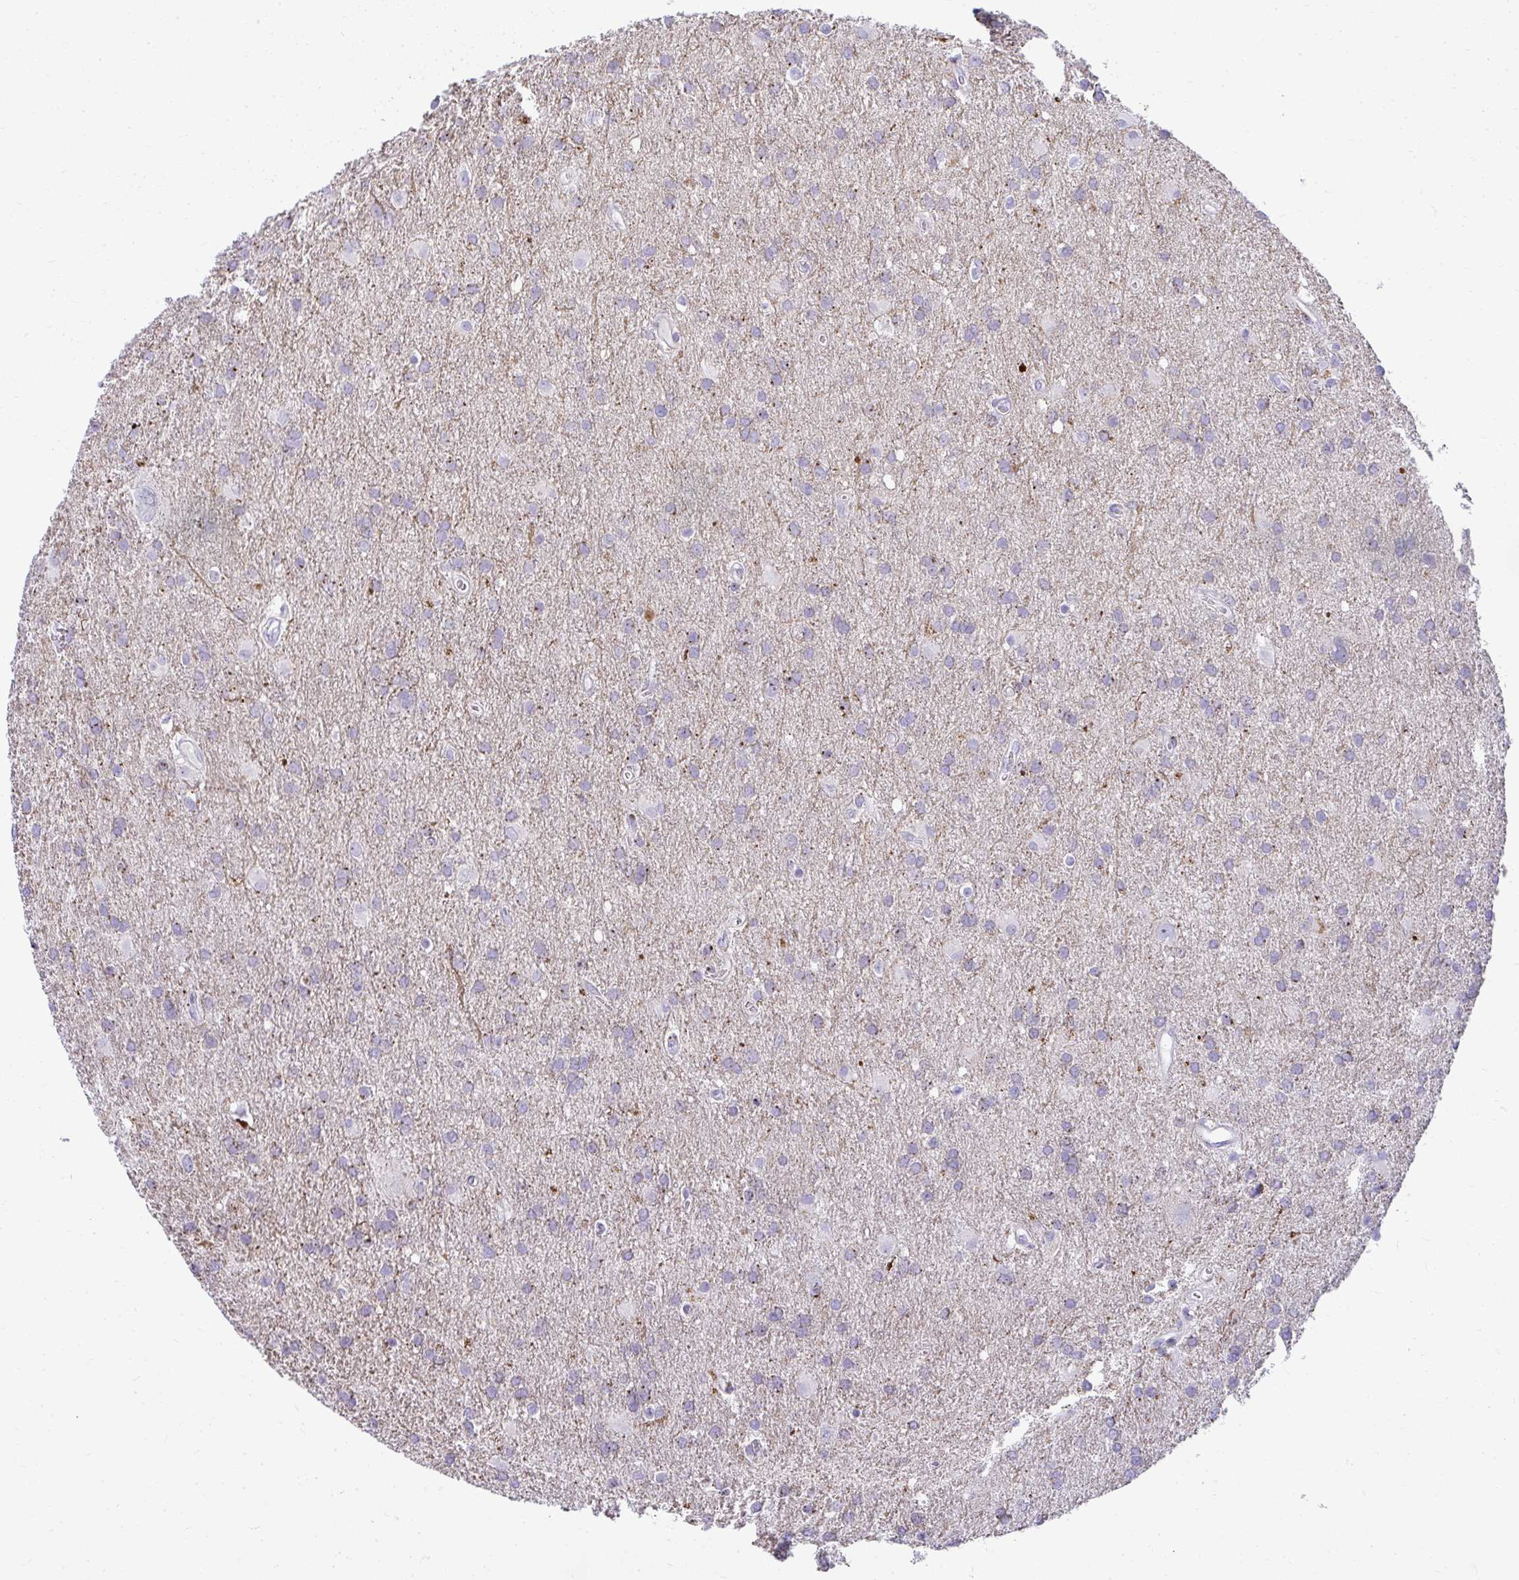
{"staining": {"intensity": "negative", "quantity": "none", "location": "none"}, "tissue": "glioma", "cell_type": "Tumor cells", "image_type": "cancer", "snomed": [{"axis": "morphology", "description": "Glioma, malignant, Low grade"}, {"axis": "topography", "description": "Brain"}], "caption": "High magnification brightfield microscopy of malignant glioma (low-grade) stained with DAB (3,3'-diaminobenzidine) (brown) and counterstained with hematoxylin (blue): tumor cells show no significant expression.", "gene": "VPS4B", "patient": {"sex": "male", "age": 66}}